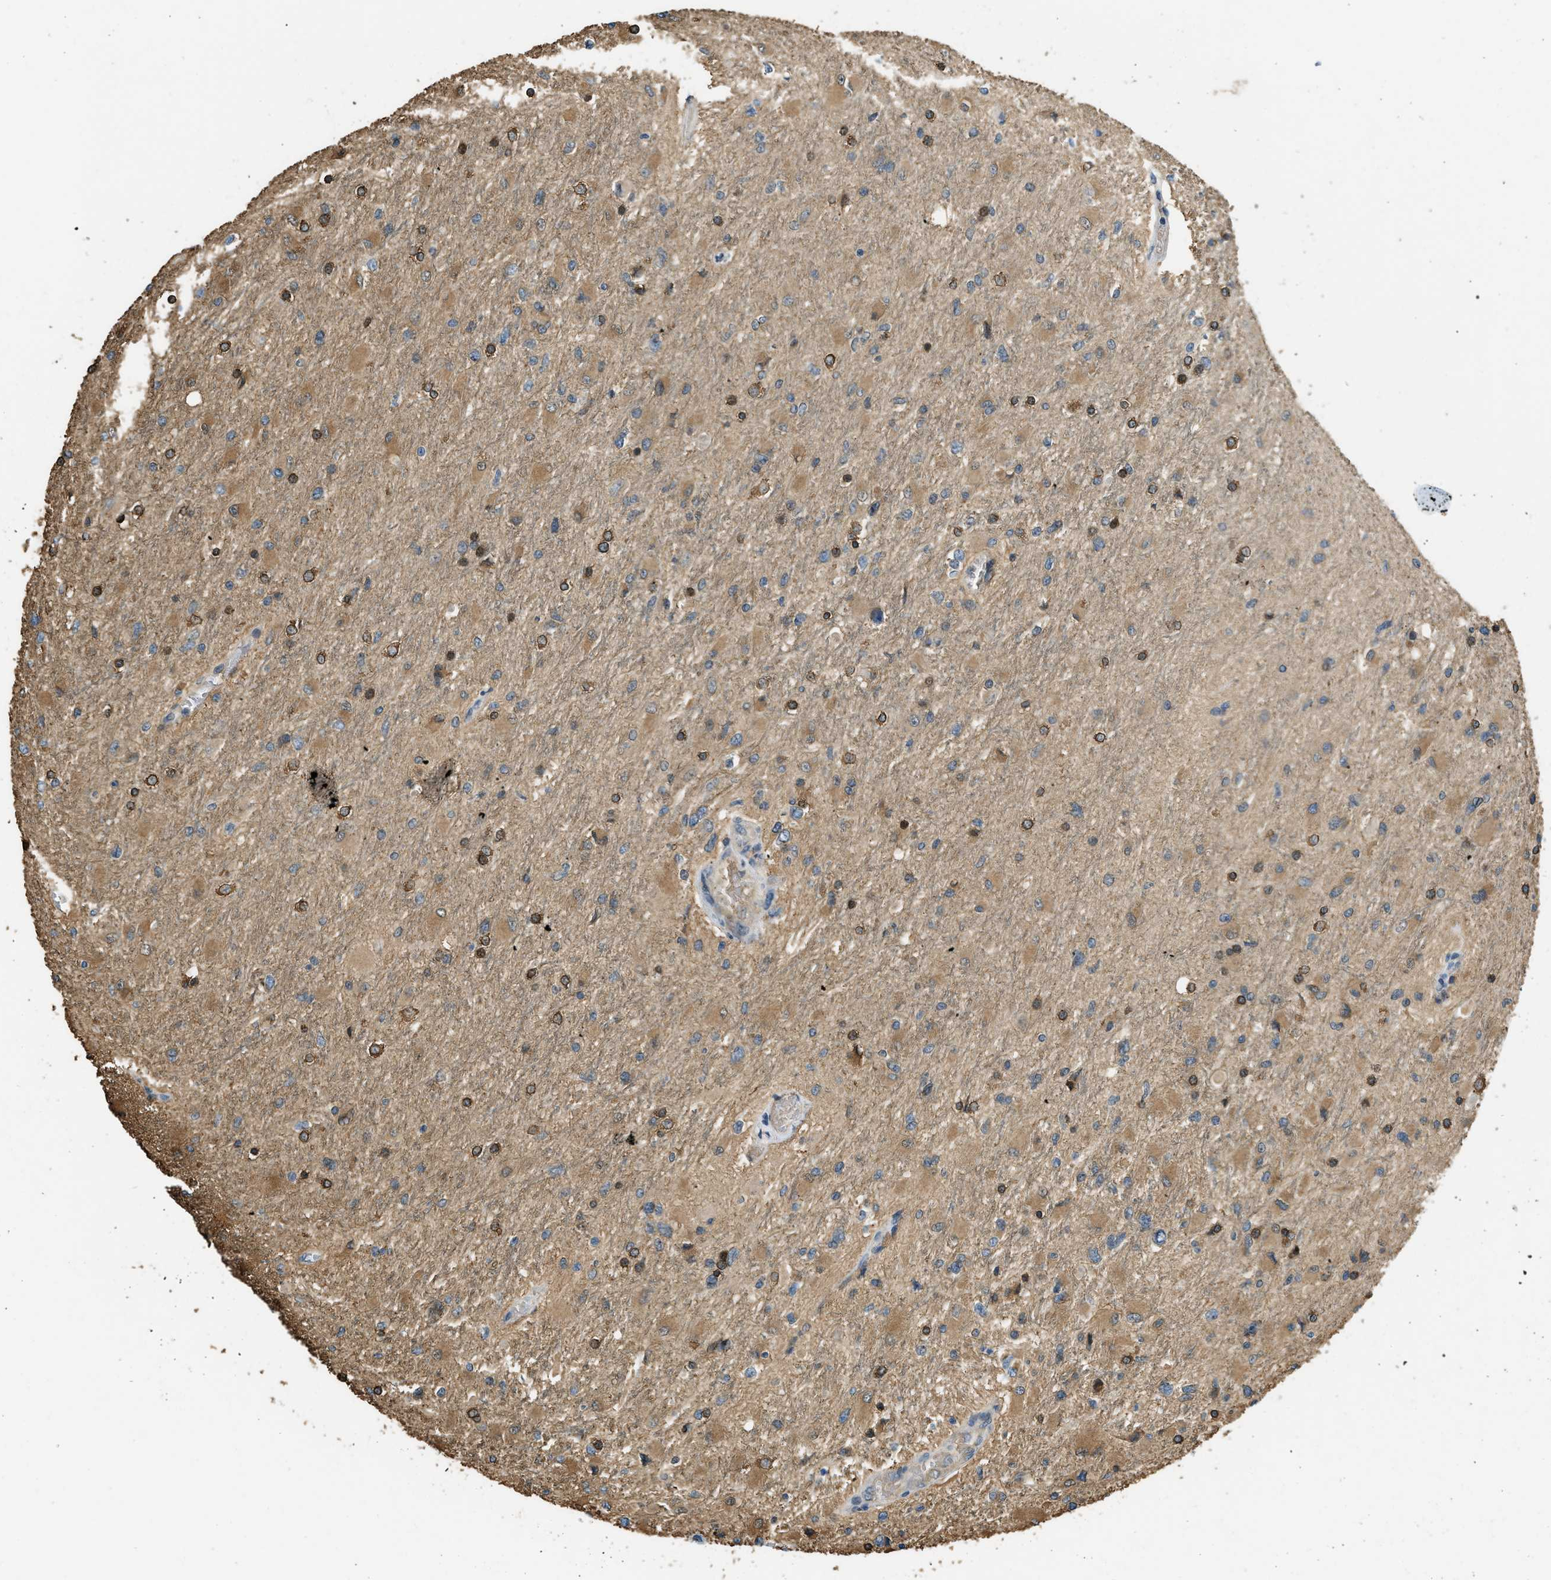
{"staining": {"intensity": "strong", "quantity": "25%-75%", "location": "cytoplasmic/membranous"}, "tissue": "glioma", "cell_type": "Tumor cells", "image_type": "cancer", "snomed": [{"axis": "morphology", "description": "Glioma, malignant, High grade"}, {"axis": "topography", "description": "Cerebral cortex"}], "caption": "This image shows glioma stained with immunohistochemistry (IHC) to label a protein in brown. The cytoplasmic/membranous of tumor cells show strong positivity for the protein. Nuclei are counter-stained blue.", "gene": "OS9", "patient": {"sex": "female", "age": 36}}